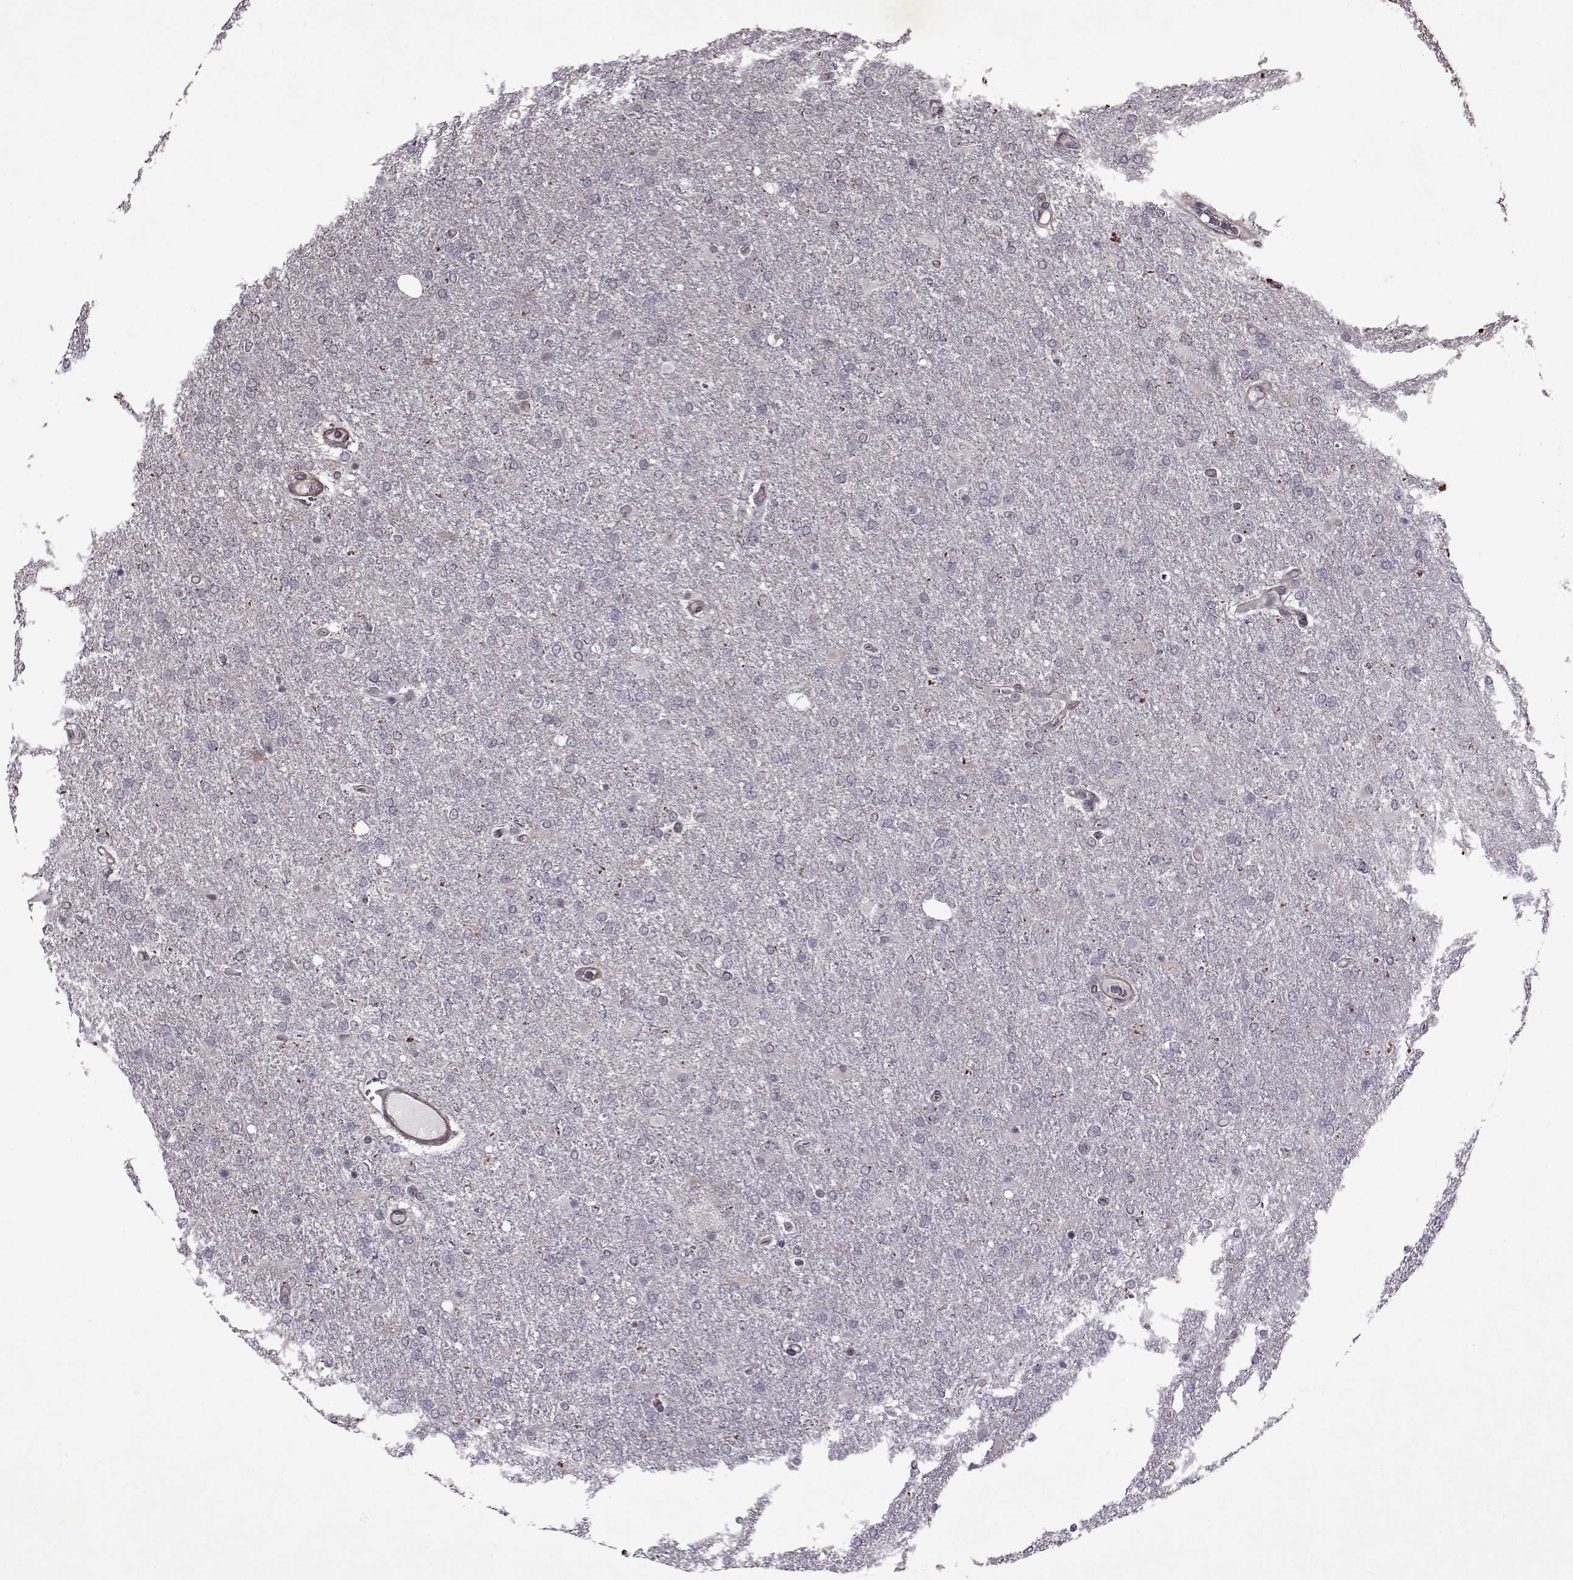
{"staining": {"intensity": "negative", "quantity": "none", "location": "none"}, "tissue": "glioma", "cell_type": "Tumor cells", "image_type": "cancer", "snomed": [{"axis": "morphology", "description": "Glioma, malignant, High grade"}, {"axis": "topography", "description": "Cerebral cortex"}], "caption": "An immunohistochemistry image of high-grade glioma (malignant) is shown. There is no staining in tumor cells of high-grade glioma (malignant).", "gene": "KRT9", "patient": {"sex": "male", "age": 70}}